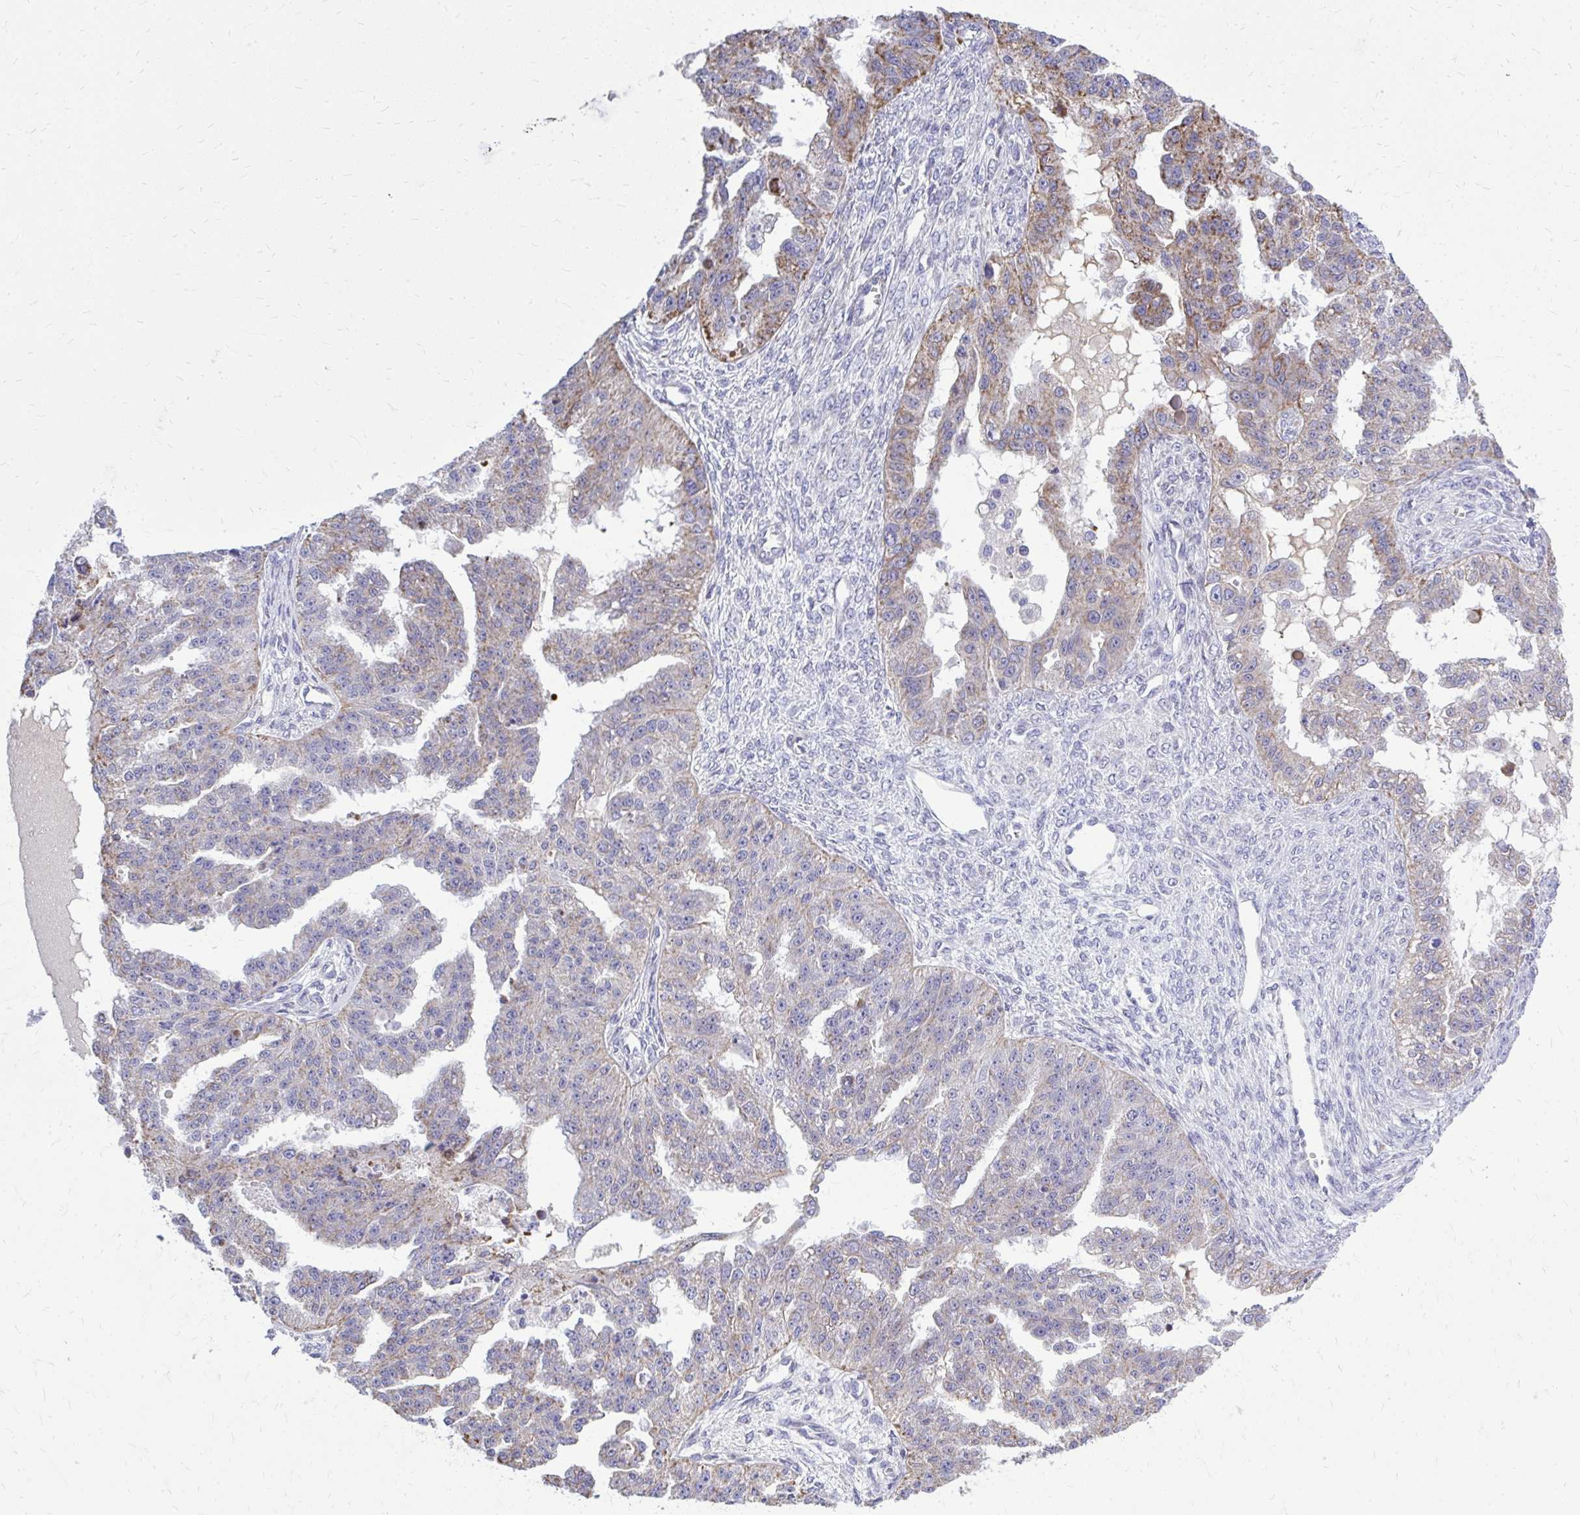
{"staining": {"intensity": "moderate", "quantity": "<25%", "location": "cytoplasmic/membranous"}, "tissue": "ovarian cancer", "cell_type": "Tumor cells", "image_type": "cancer", "snomed": [{"axis": "morphology", "description": "Cystadenocarcinoma, serous, NOS"}, {"axis": "topography", "description": "Ovary"}], "caption": "Protein expression analysis of human serous cystadenocarcinoma (ovarian) reveals moderate cytoplasmic/membranous staining in about <25% of tumor cells.", "gene": "ZNF362", "patient": {"sex": "female", "age": 58}}